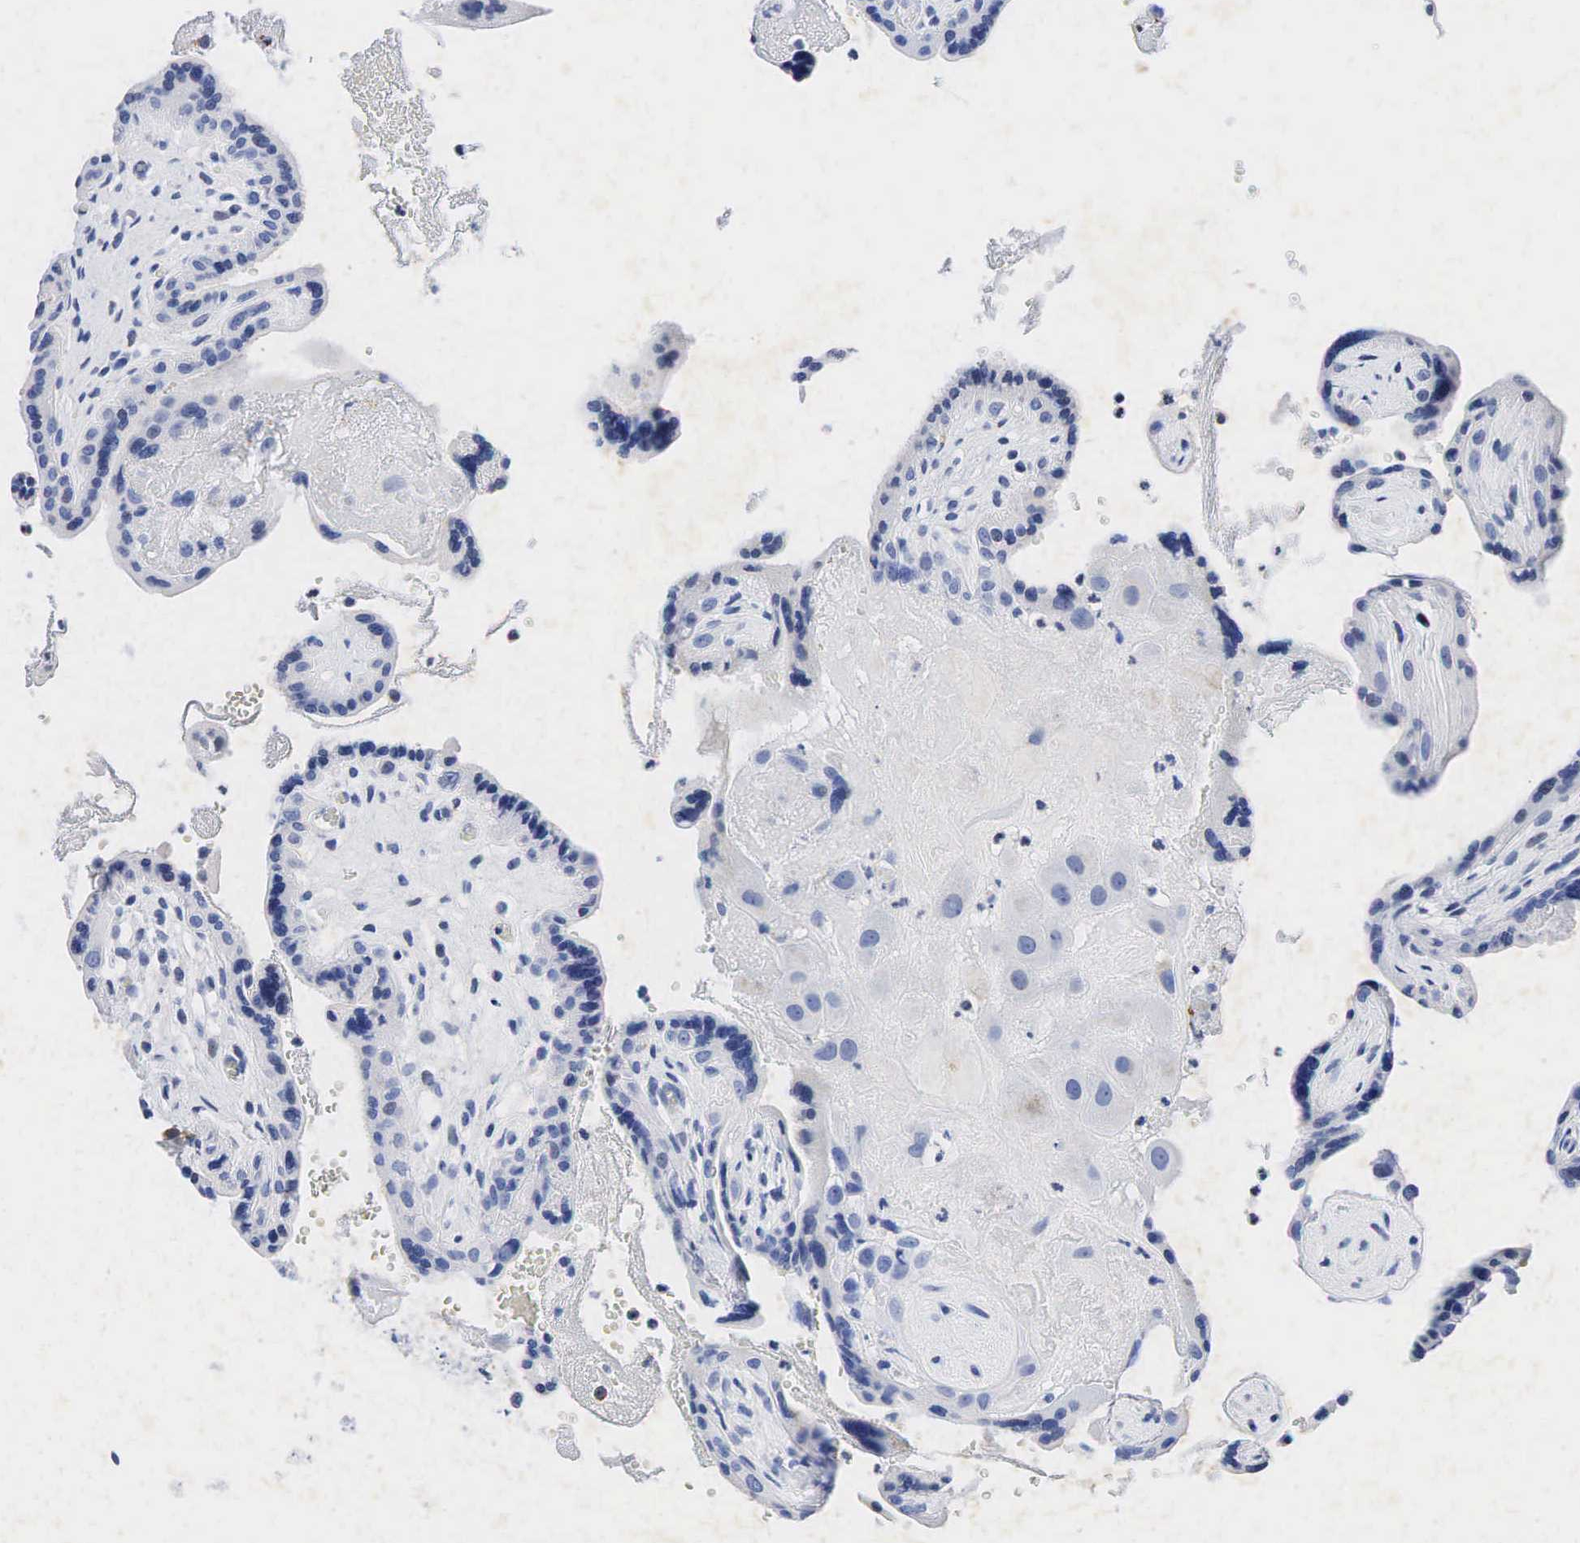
{"staining": {"intensity": "negative", "quantity": "none", "location": "none"}, "tissue": "placenta", "cell_type": "Decidual cells", "image_type": "normal", "snomed": [{"axis": "morphology", "description": "Normal tissue, NOS"}, {"axis": "topography", "description": "Placenta"}], "caption": "The photomicrograph exhibits no significant expression in decidual cells of placenta.", "gene": "SYP", "patient": {"sex": "female", "age": 24}}